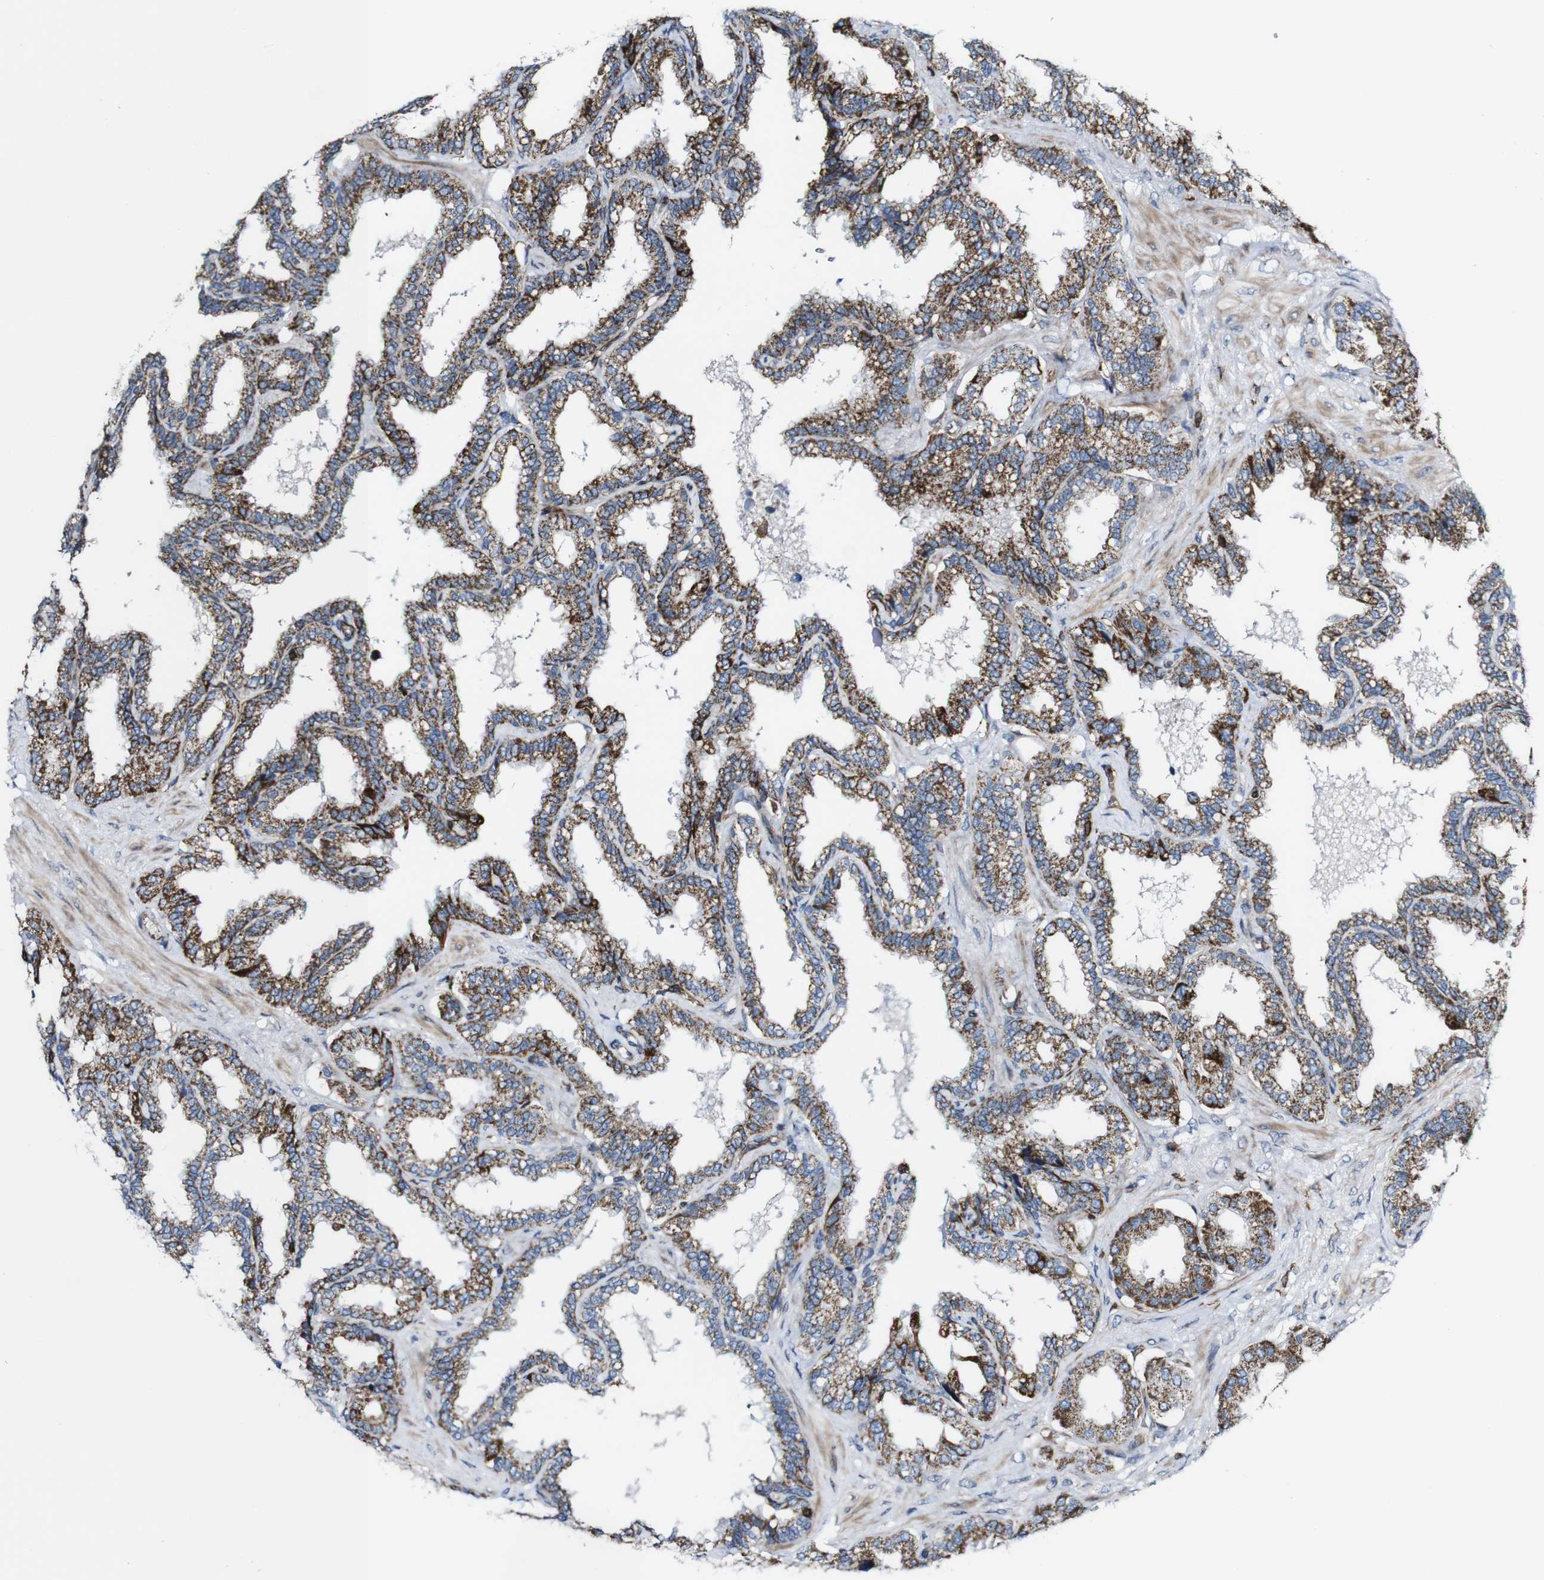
{"staining": {"intensity": "strong", "quantity": "25%-75%", "location": "cytoplasmic/membranous"}, "tissue": "seminal vesicle", "cell_type": "Glandular cells", "image_type": "normal", "snomed": [{"axis": "morphology", "description": "Normal tissue, NOS"}, {"axis": "topography", "description": "Seminal veicle"}], "caption": "Immunohistochemical staining of unremarkable human seminal vesicle shows strong cytoplasmic/membranous protein staining in approximately 25%-75% of glandular cells. Immunohistochemistry stains the protein of interest in brown and the nuclei are stained blue.", "gene": "JAK2", "patient": {"sex": "male", "age": 46}}